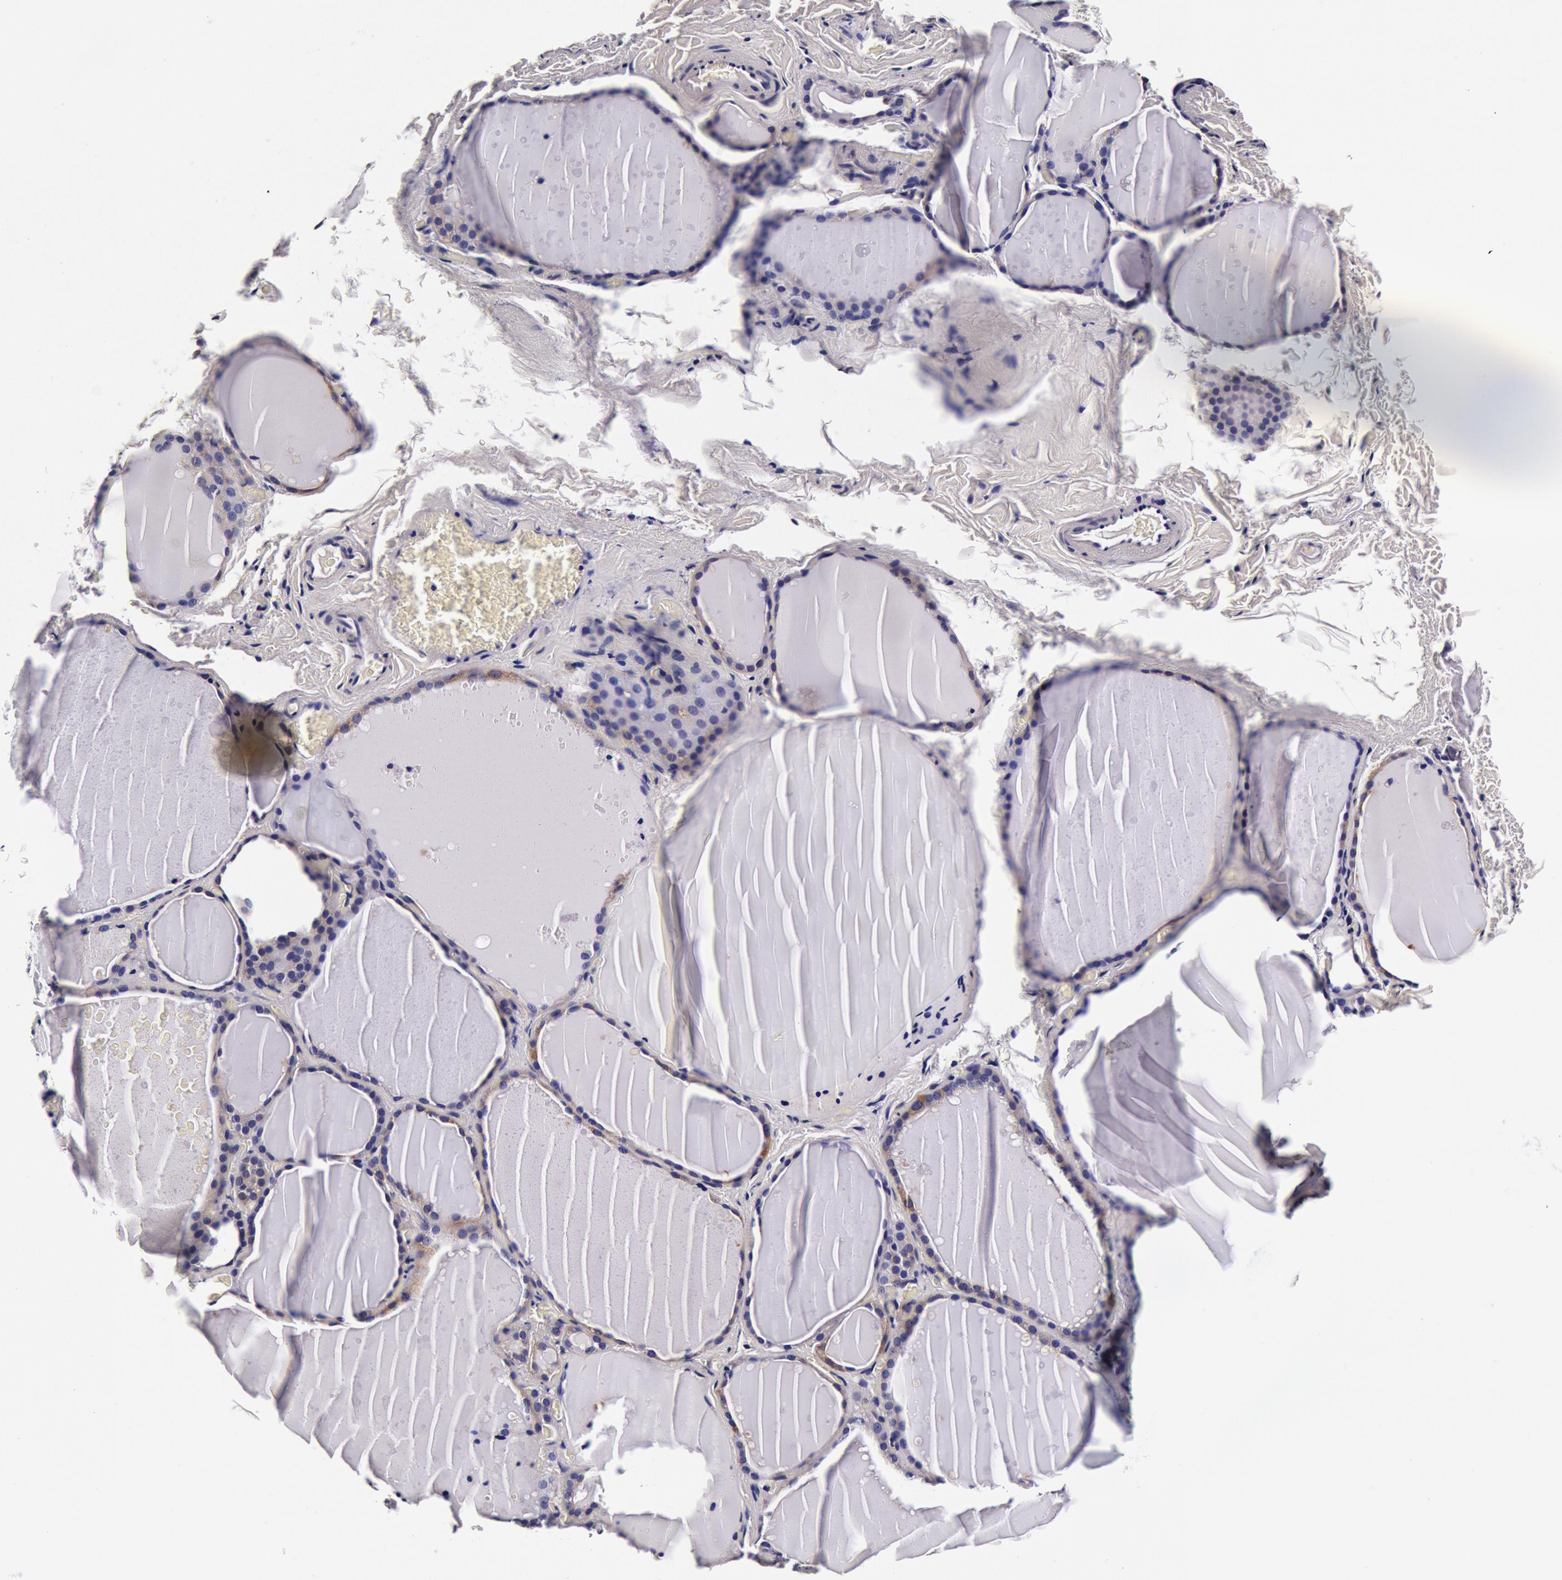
{"staining": {"intensity": "negative", "quantity": "none", "location": "none"}, "tissue": "thyroid gland", "cell_type": "Glandular cells", "image_type": "normal", "snomed": [{"axis": "morphology", "description": "Normal tissue, NOS"}, {"axis": "topography", "description": "Thyroid gland"}], "caption": "Immunohistochemistry (IHC) of unremarkable human thyroid gland exhibits no positivity in glandular cells. (DAB immunohistochemistry (IHC) with hematoxylin counter stain).", "gene": "CCDC22", "patient": {"sex": "male", "age": 76}}